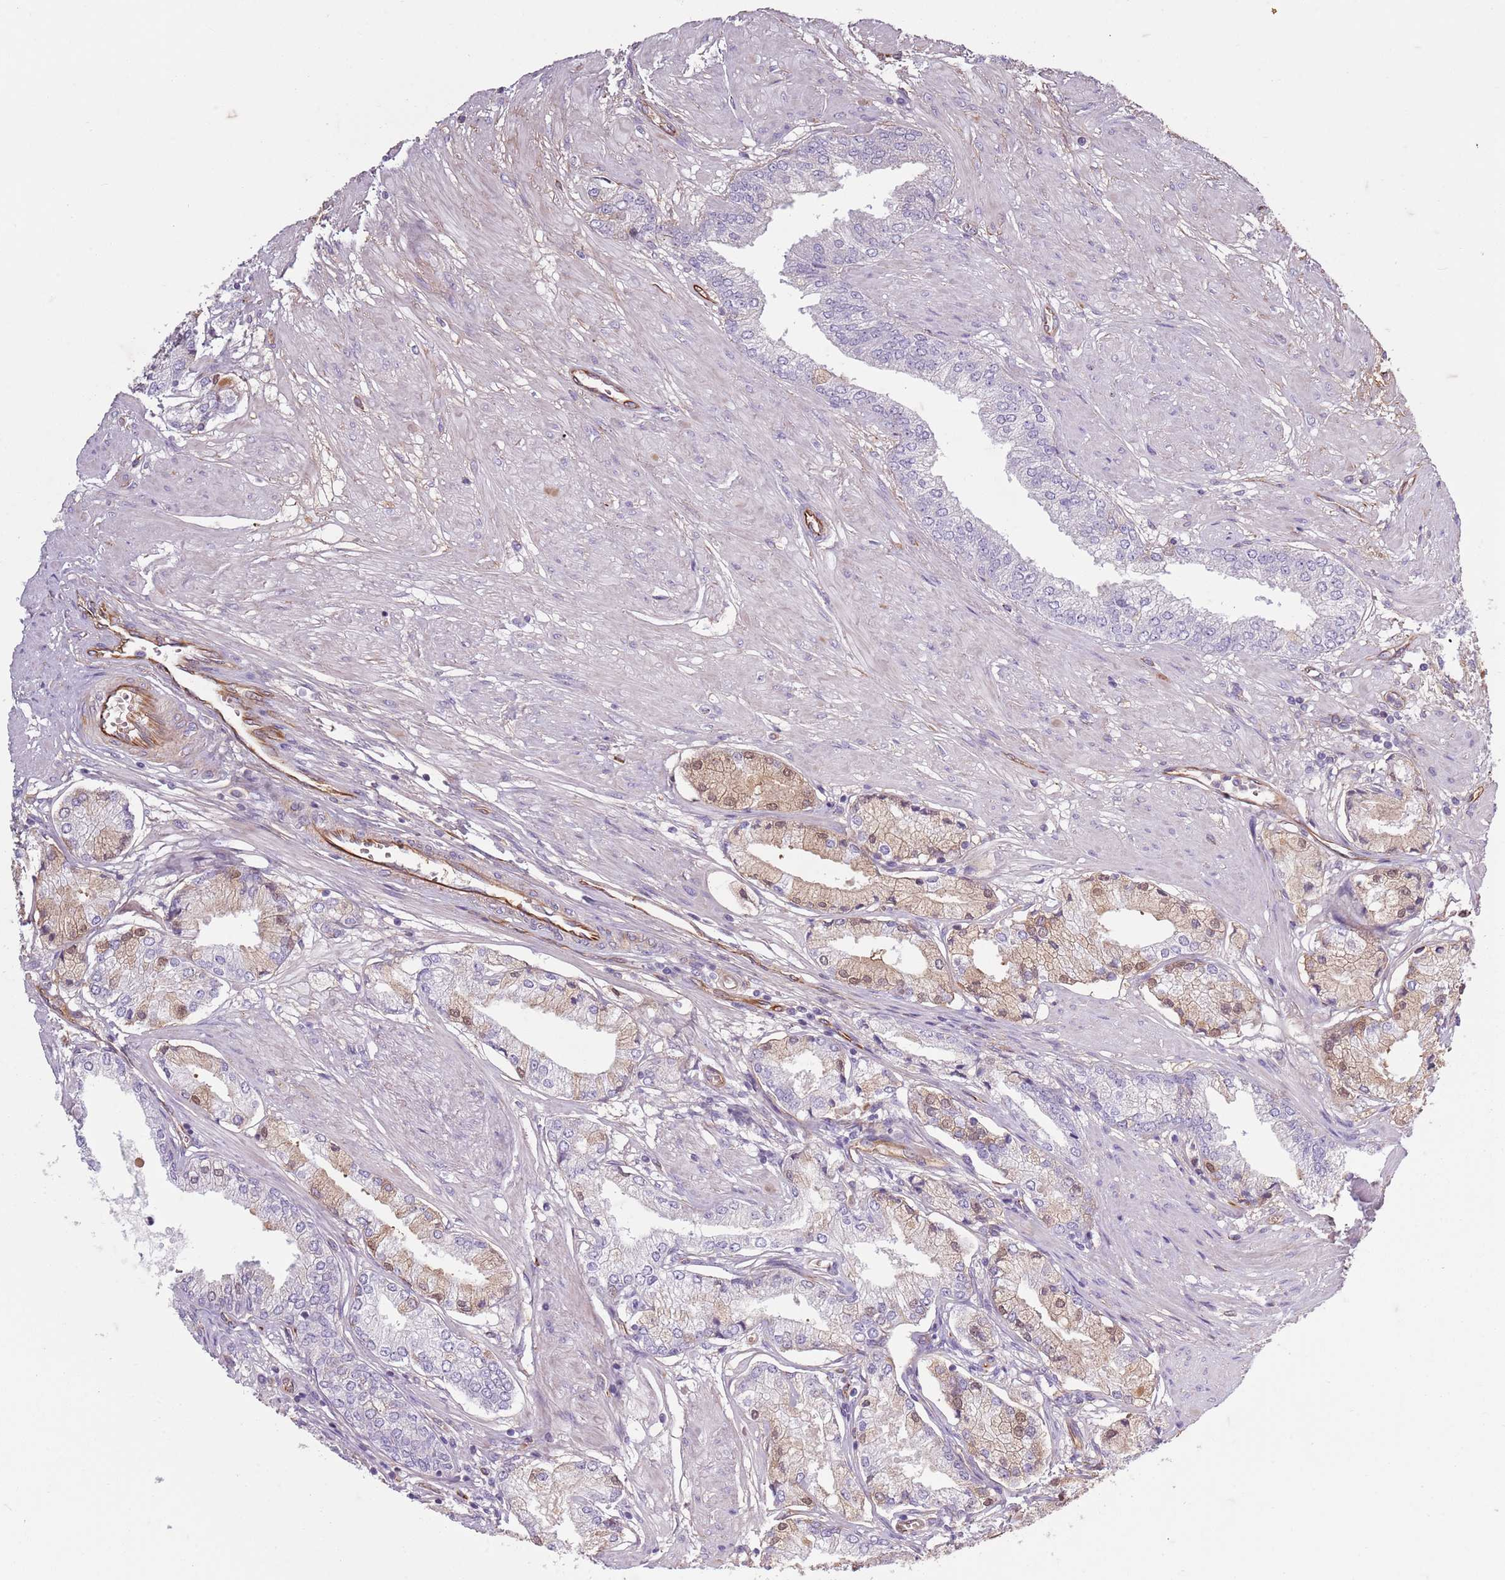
{"staining": {"intensity": "weak", "quantity": "25%-75%", "location": "cytoplasmic/membranous,nuclear"}, "tissue": "prostate cancer", "cell_type": "Tumor cells", "image_type": "cancer", "snomed": [{"axis": "morphology", "description": "Adenocarcinoma, High grade"}, {"axis": "topography", "description": "Prostate and seminal vesicle, NOS"}], "caption": "High-grade adenocarcinoma (prostate) tissue displays weak cytoplasmic/membranous and nuclear staining in about 25%-75% of tumor cells, visualized by immunohistochemistry.", "gene": "TAS2R38", "patient": {"sex": "male", "age": 64}}